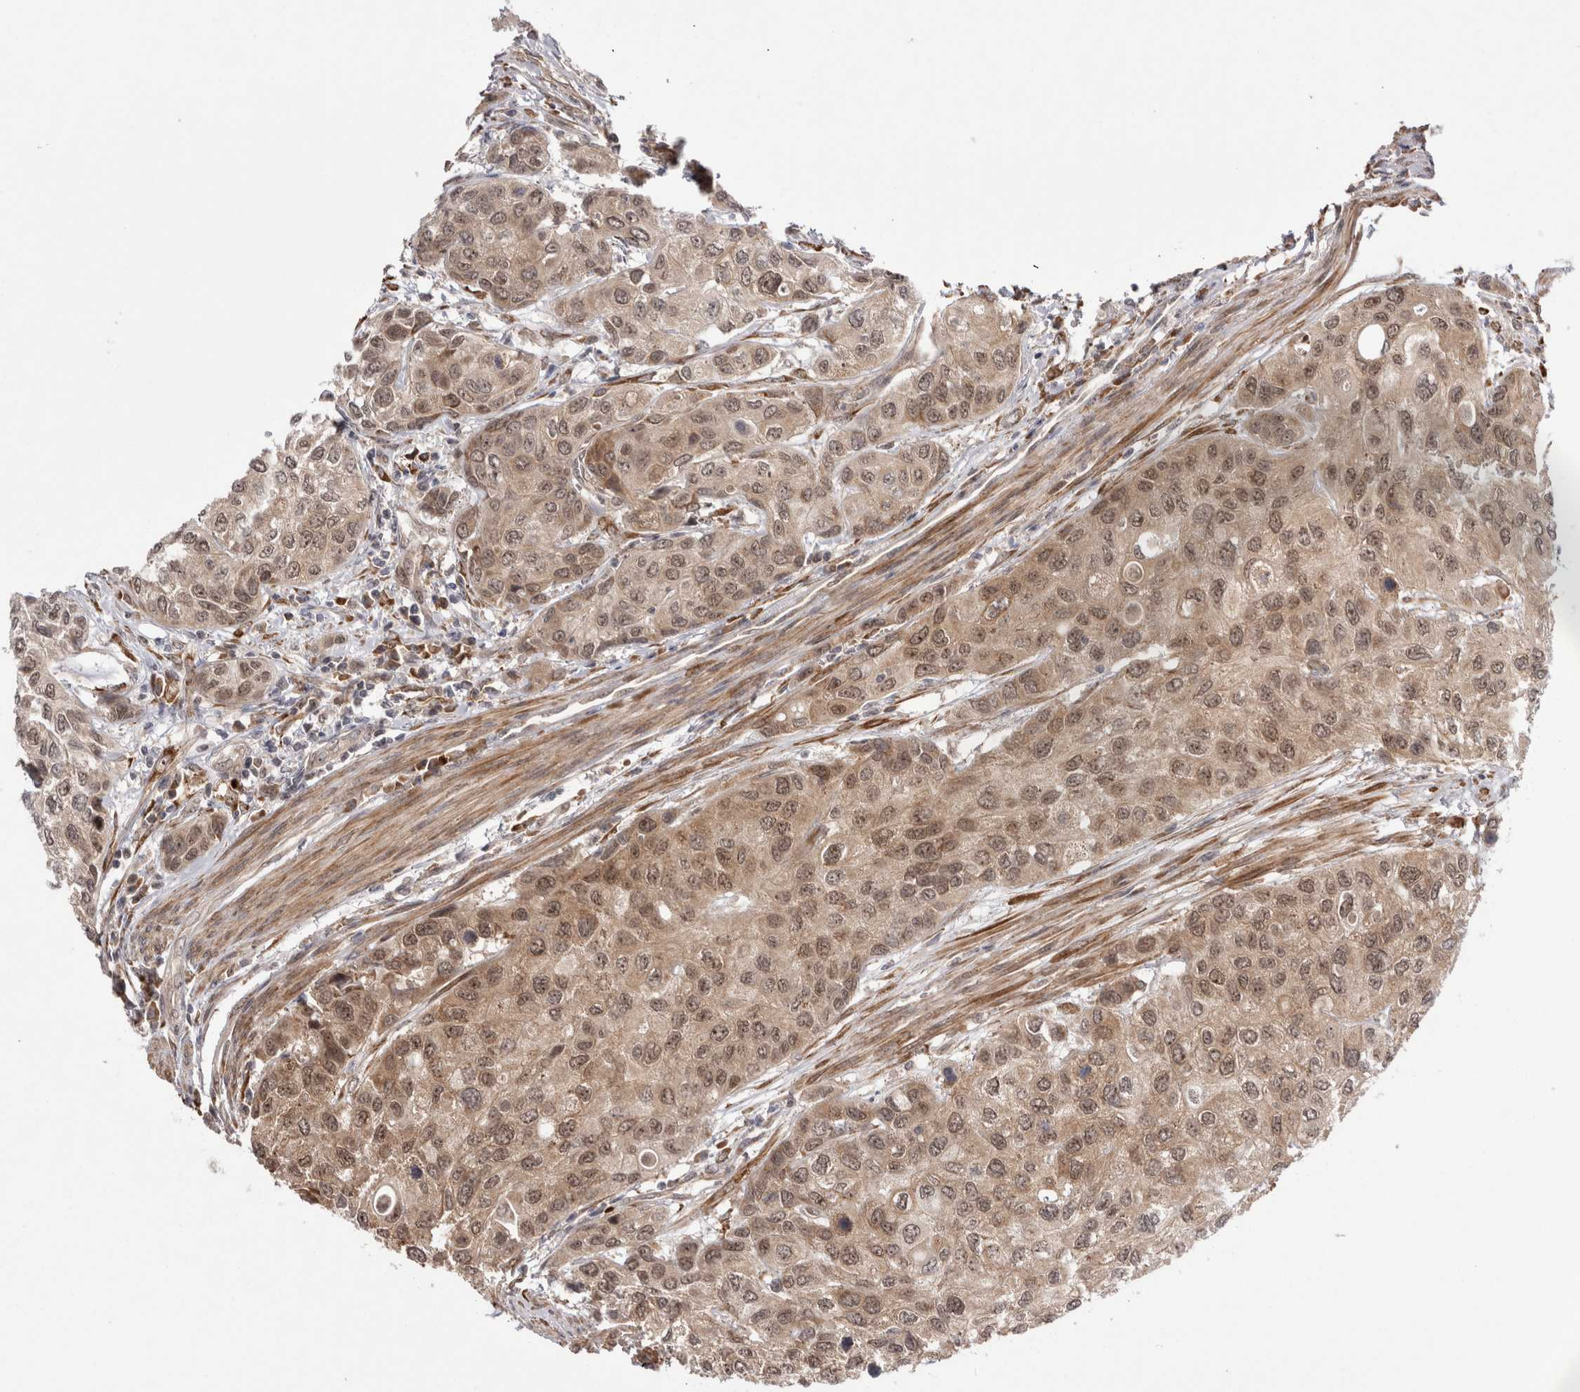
{"staining": {"intensity": "moderate", "quantity": ">75%", "location": "cytoplasmic/membranous,nuclear"}, "tissue": "urothelial cancer", "cell_type": "Tumor cells", "image_type": "cancer", "snomed": [{"axis": "morphology", "description": "Urothelial carcinoma, High grade"}, {"axis": "topography", "description": "Urinary bladder"}], "caption": "Urothelial cancer stained with a protein marker exhibits moderate staining in tumor cells.", "gene": "EXOSC4", "patient": {"sex": "female", "age": 56}}